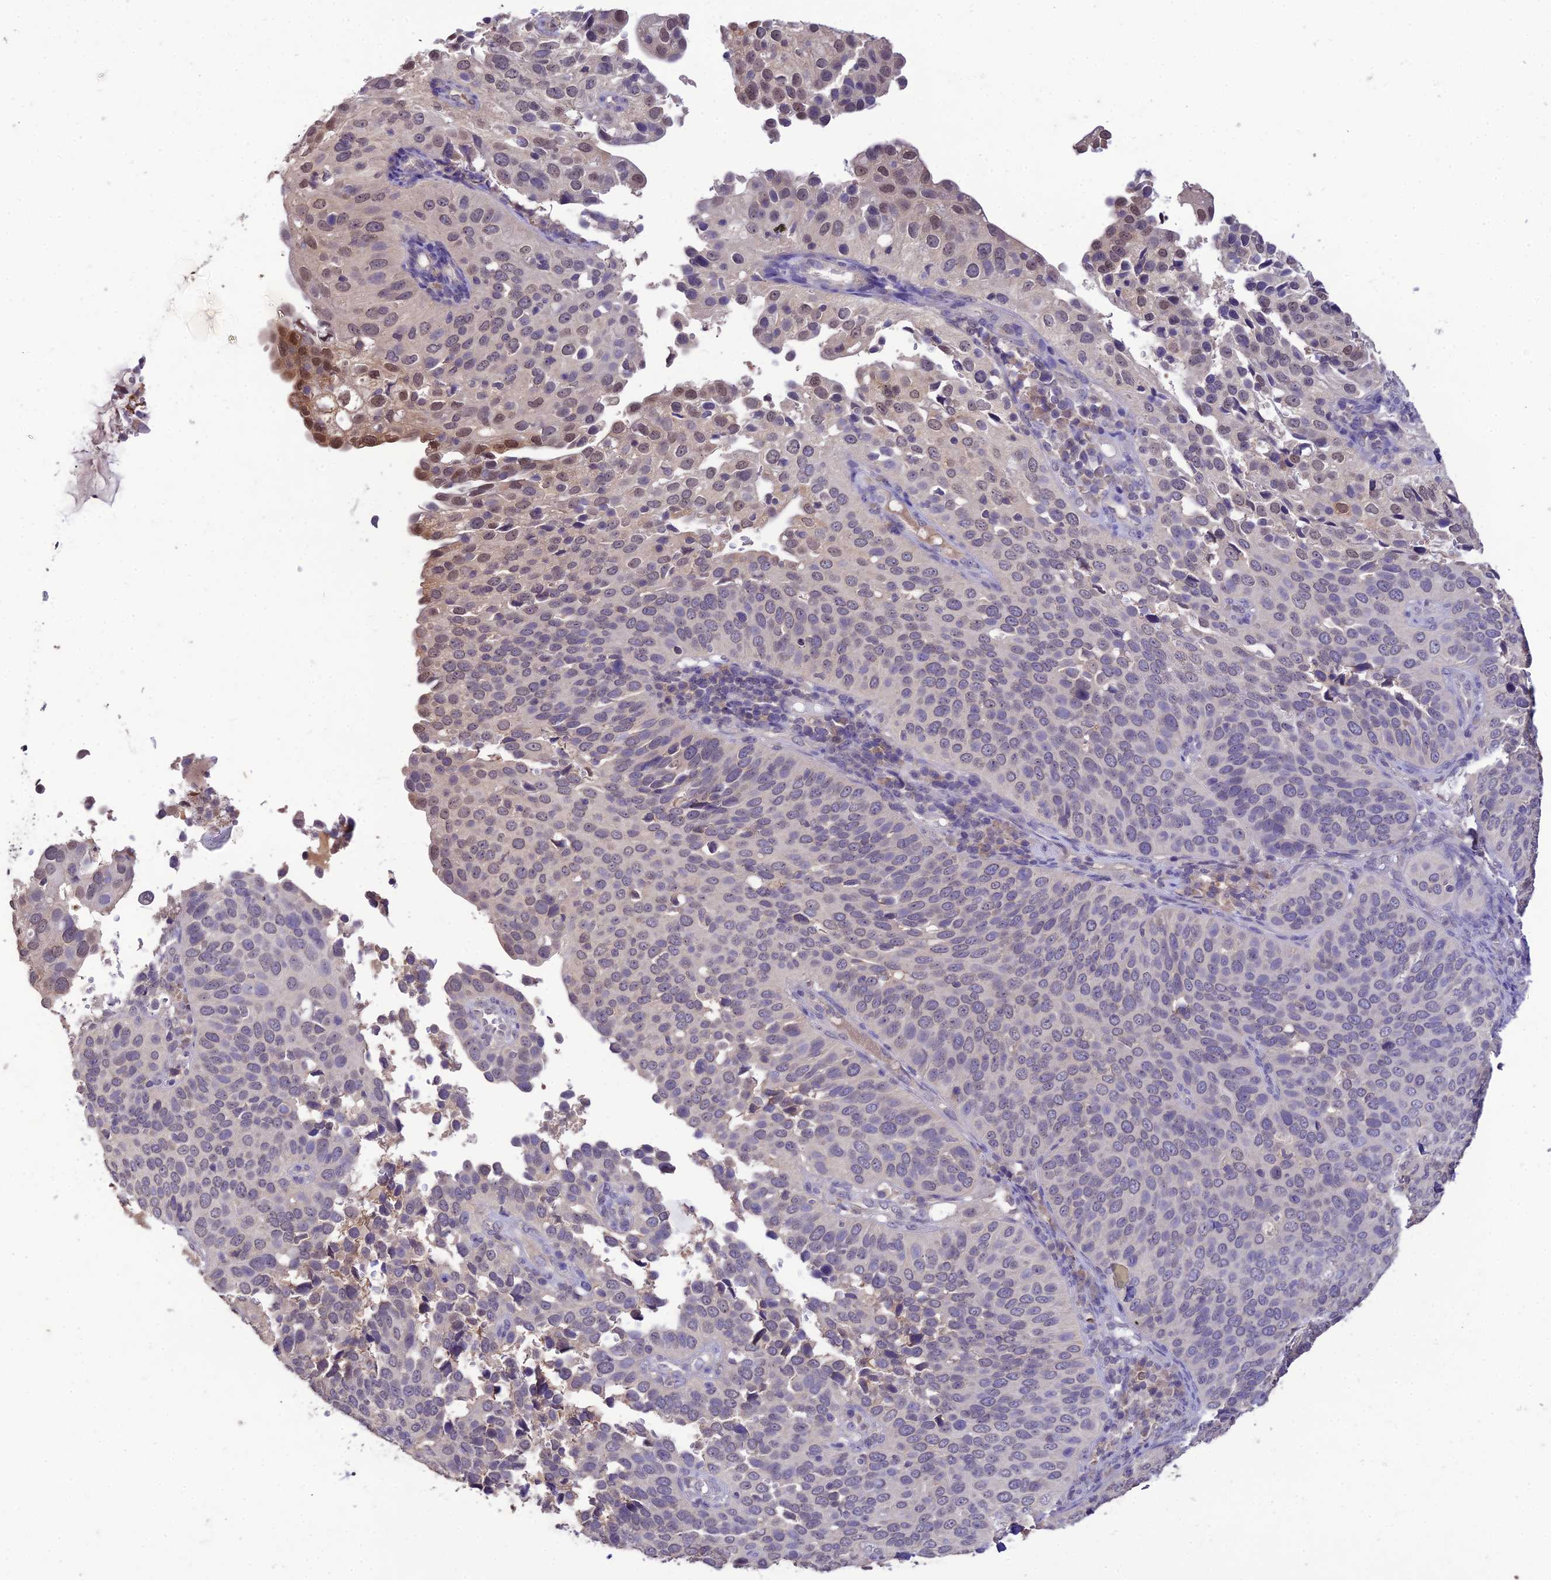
{"staining": {"intensity": "weak", "quantity": "<25%", "location": "nuclear"}, "tissue": "cervical cancer", "cell_type": "Tumor cells", "image_type": "cancer", "snomed": [{"axis": "morphology", "description": "Squamous cell carcinoma, NOS"}, {"axis": "topography", "description": "Cervix"}], "caption": "Tumor cells show no significant protein positivity in squamous cell carcinoma (cervical).", "gene": "PGK1", "patient": {"sex": "female", "age": 36}}